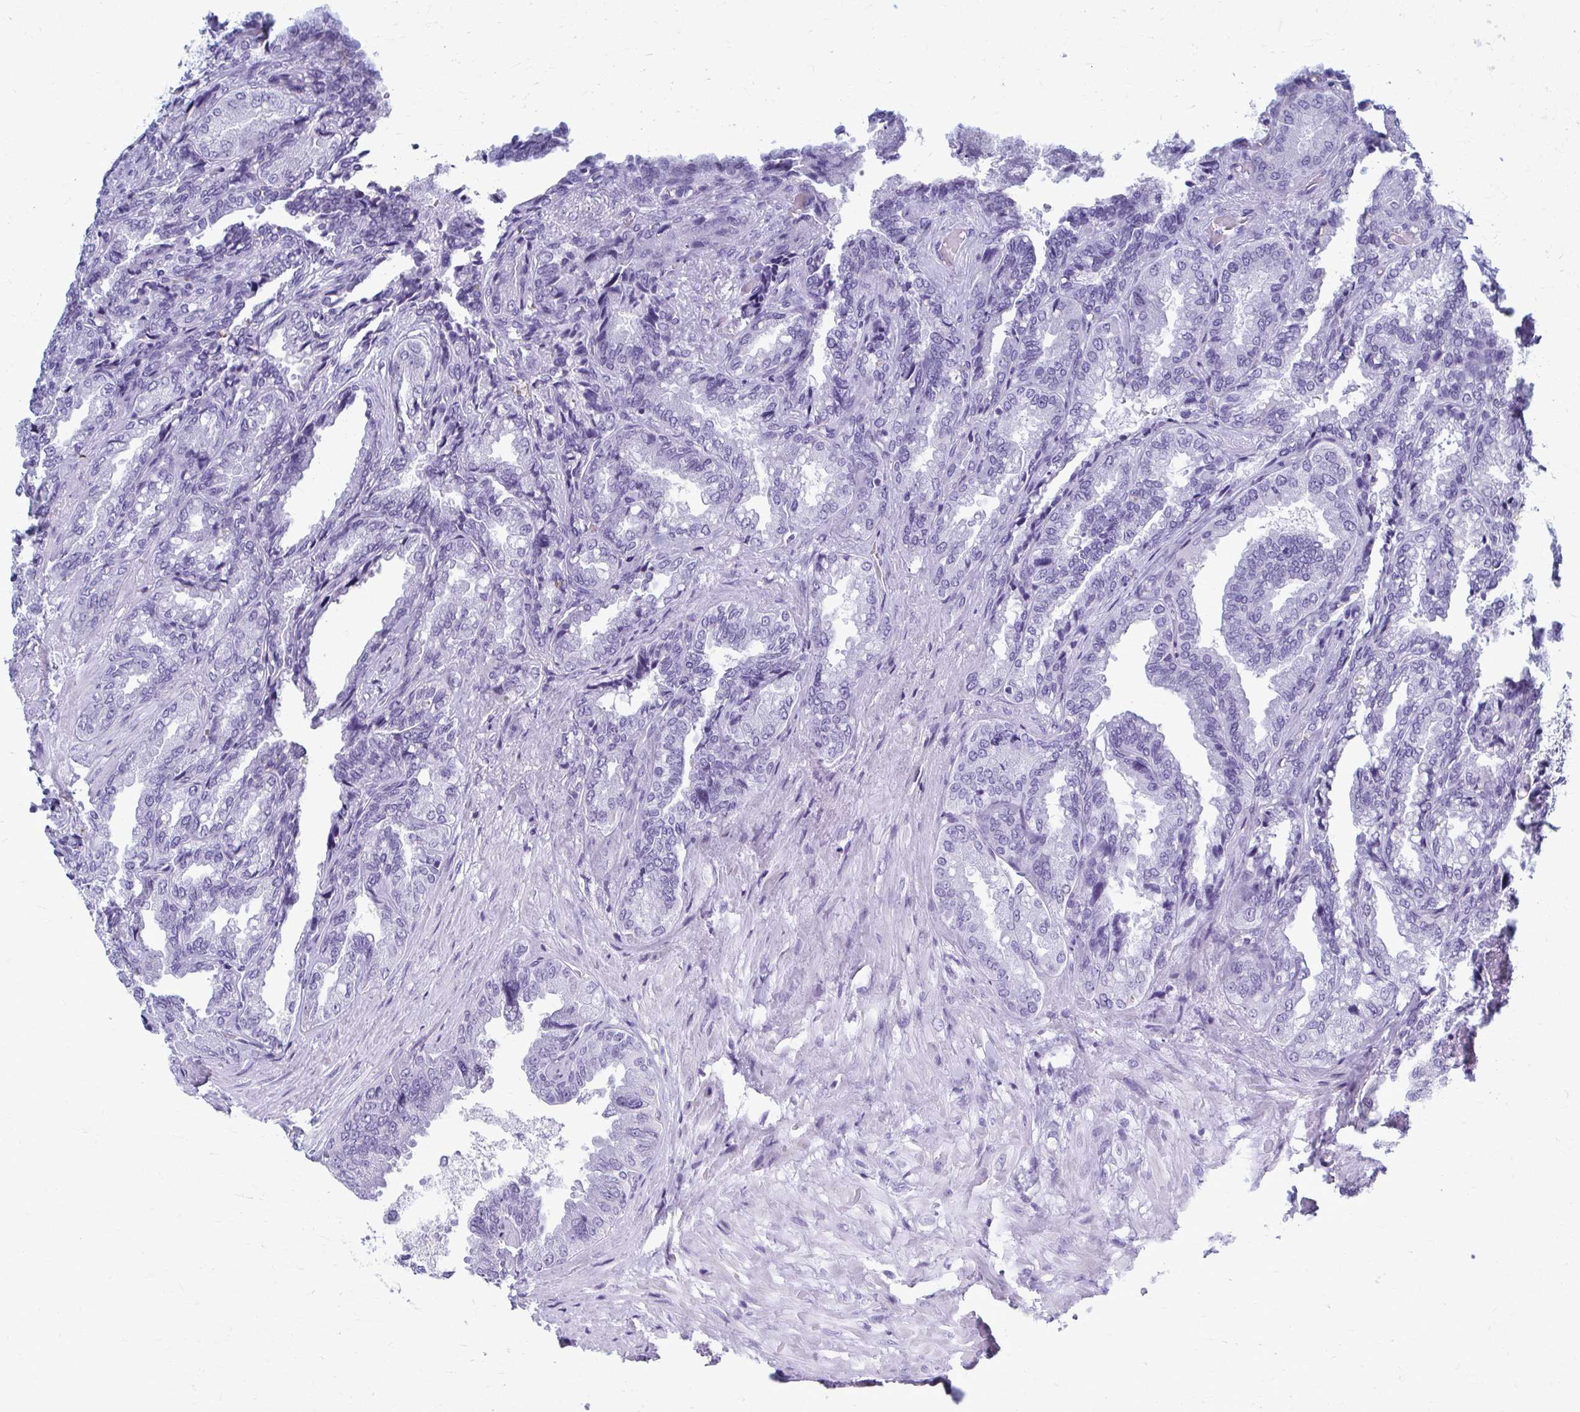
{"staining": {"intensity": "negative", "quantity": "none", "location": "none"}, "tissue": "seminal vesicle", "cell_type": "Glandular cells", "image_type": "normal", "snomed": [{"axis": "morphology", "description": "Normal tissue, NOS"}, {"axis": "topography", "description": "Seminal veicle"}], "caption": "Immunohistochemistry of benign seminal vesicle reveals no staining in glandular cells. Brightfield microscopy of IHC stained with DAB (3,3'-diaminobenzidine) (brown) and hematoxylin (blue), captured at high magnification.", "gene": "CELF5", "patient": {"sex": "male", "age": 68}}